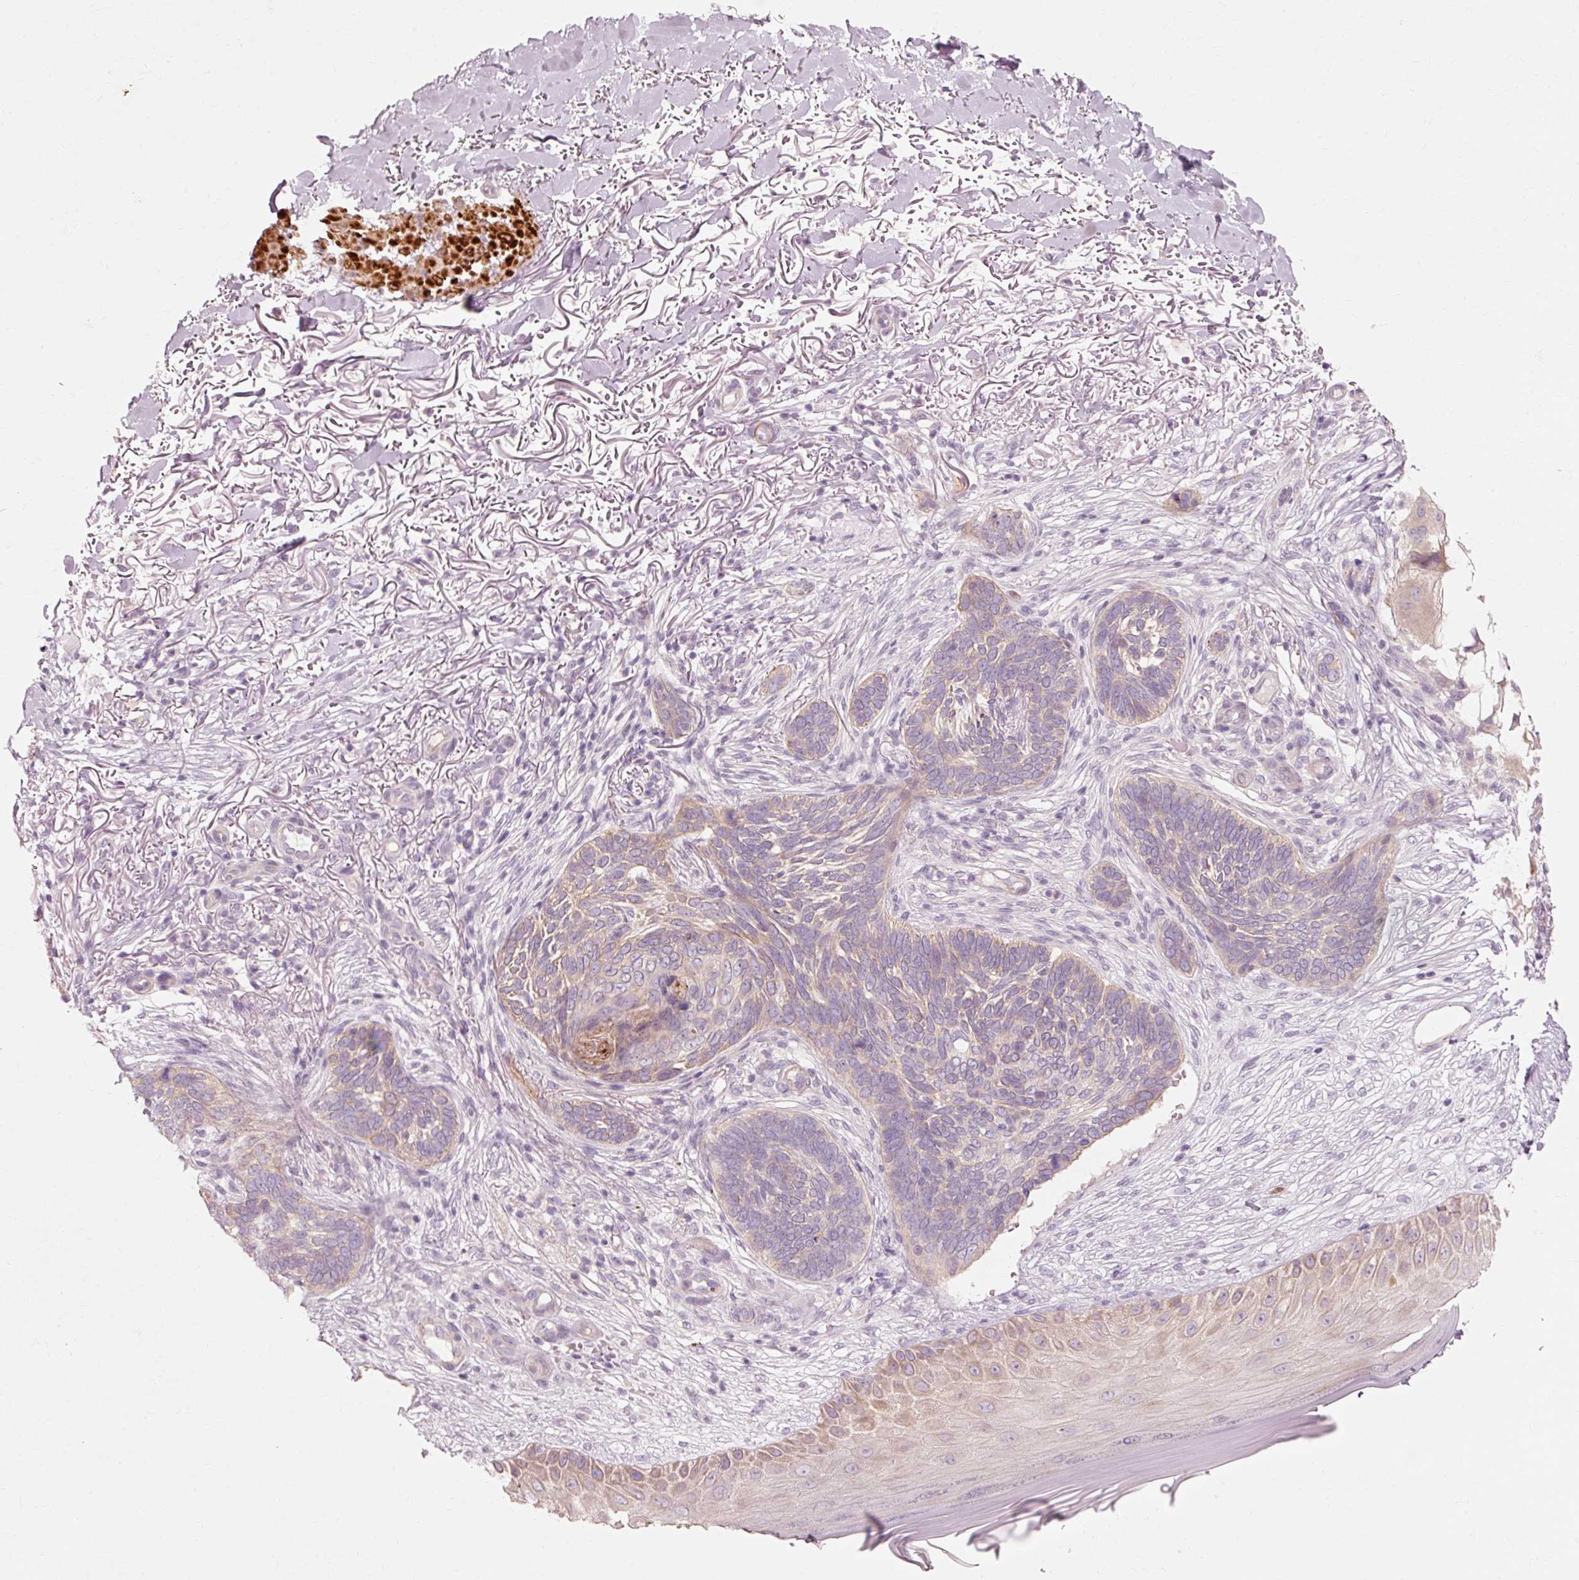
{"staining": {"intensity": "weak", "quantity": "<25%", "location": "cytoplasmic/membranous"}, "tissue": "skin cancer", "cell_type": "Tumor cells", "image_type": "cancer", "snomed": [{"axis": "morphology", "description": "Normal tissue, NOS"}, {"axis": "morphology", "description": "Basal cell carcinoma"}, {"axis": "topography", "description": "Skin"}], "caption": "Basal cell carcinoma (skin) stained for a protein using immunohistochemistry (IHC) displays no positivity tumor cells.", "gene": "TRIM73", "patient": {"sex": "female", "age": 67}}